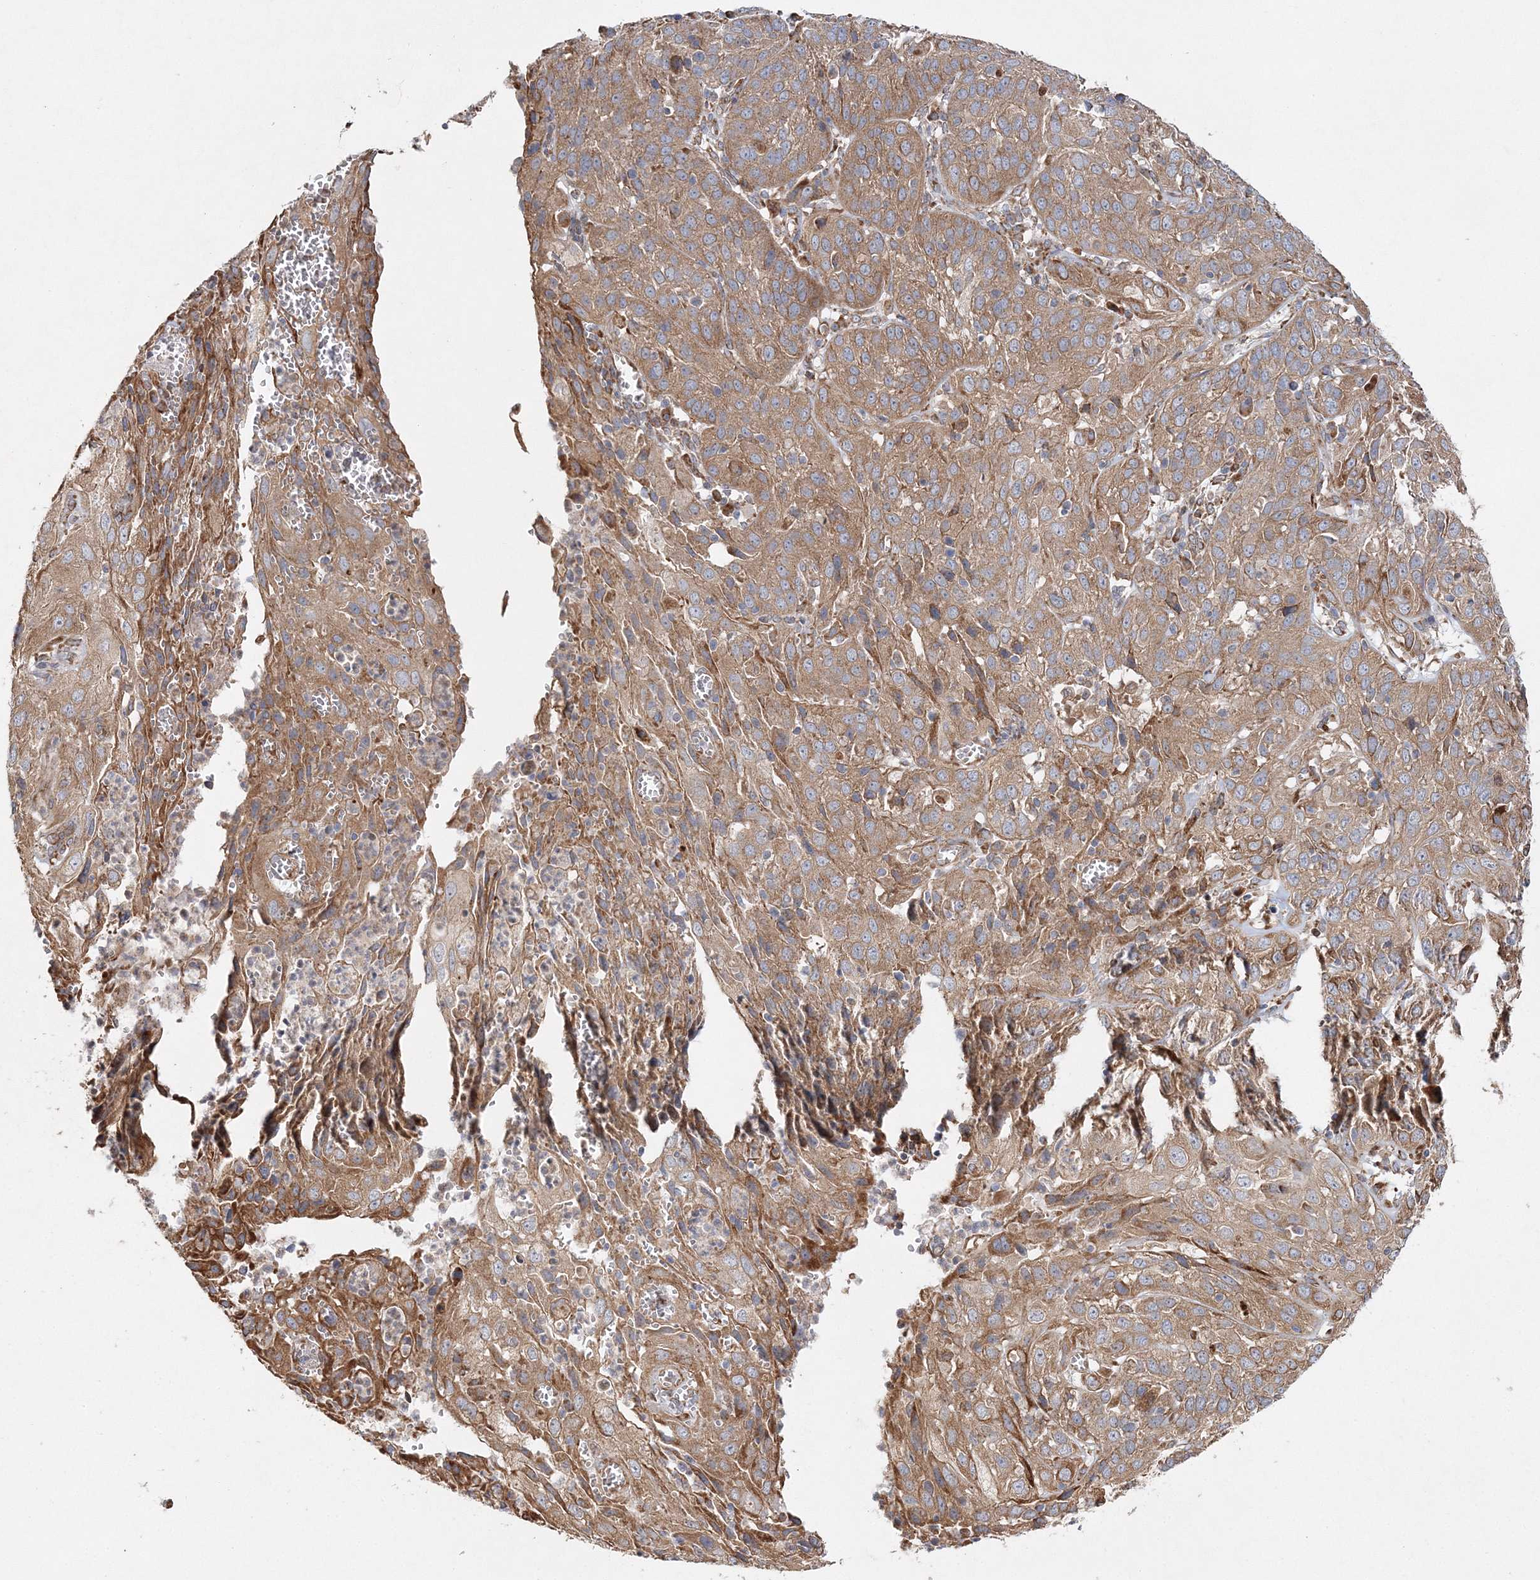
{"staining": {"intensity": "moderate", "quantity": ">75%", "location": "cytoplasmic/membranous"}, "tissue": "cervical cancer", "cell_type": "Tumor cells", "image_type": "cancer", "snomed": [{"axis": "morphology", "description": "Squamous cell carcinoma, NOS"}, {"axis": "topography", "description": "Cervix"}], "caption": "The immunohistochemical stain labels moderate cytoplasmic/membranous positivity in tumor cells of cervical cancer (squamous cell carcinoma) tissue.", "gene": "ZFYVE16", "patient": {"sex": "female", "age": 32}}